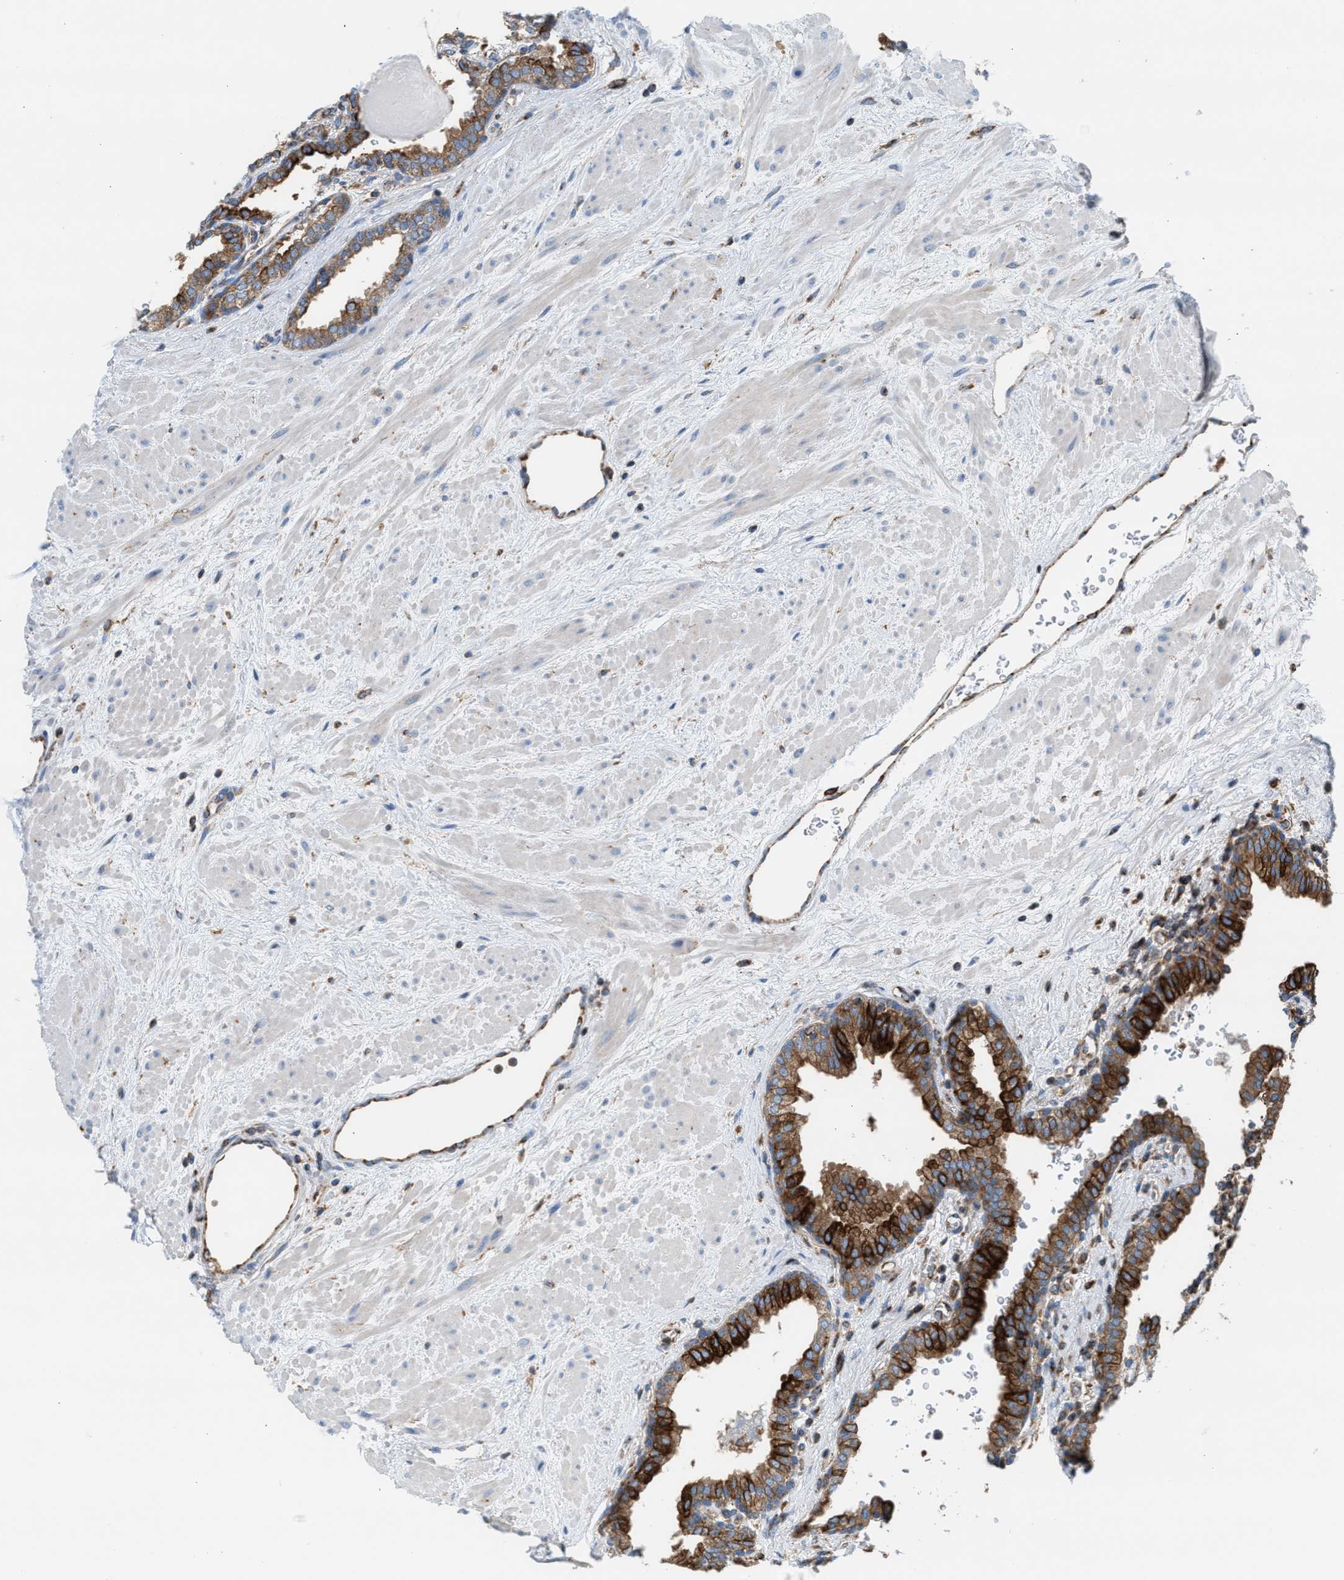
{"staining": {"intensity": "strong", "quantity": ">75%", "location": "cytoplasmic/membranous"}, "tissue": "prostate", "cell_type": "Glandular cells", "image_type": "normal", "snomed": [{"axis": "morphology", "description": "Normal tissue, NOS"}, {"axis": "topography", "description": "Prostate"}], "caption": "Immunohistochemical staining of unremarkable prostate displays strong cytoplasmic/membranous protein staining in about >75% of glandular cells. The staining is performed using DAB brown chromogen to label protein expression. The nuclei are counter-stained blue using hematoxylin.", "gene": "TBC1D15", "patient": {"sex": "male", "age": 51}}